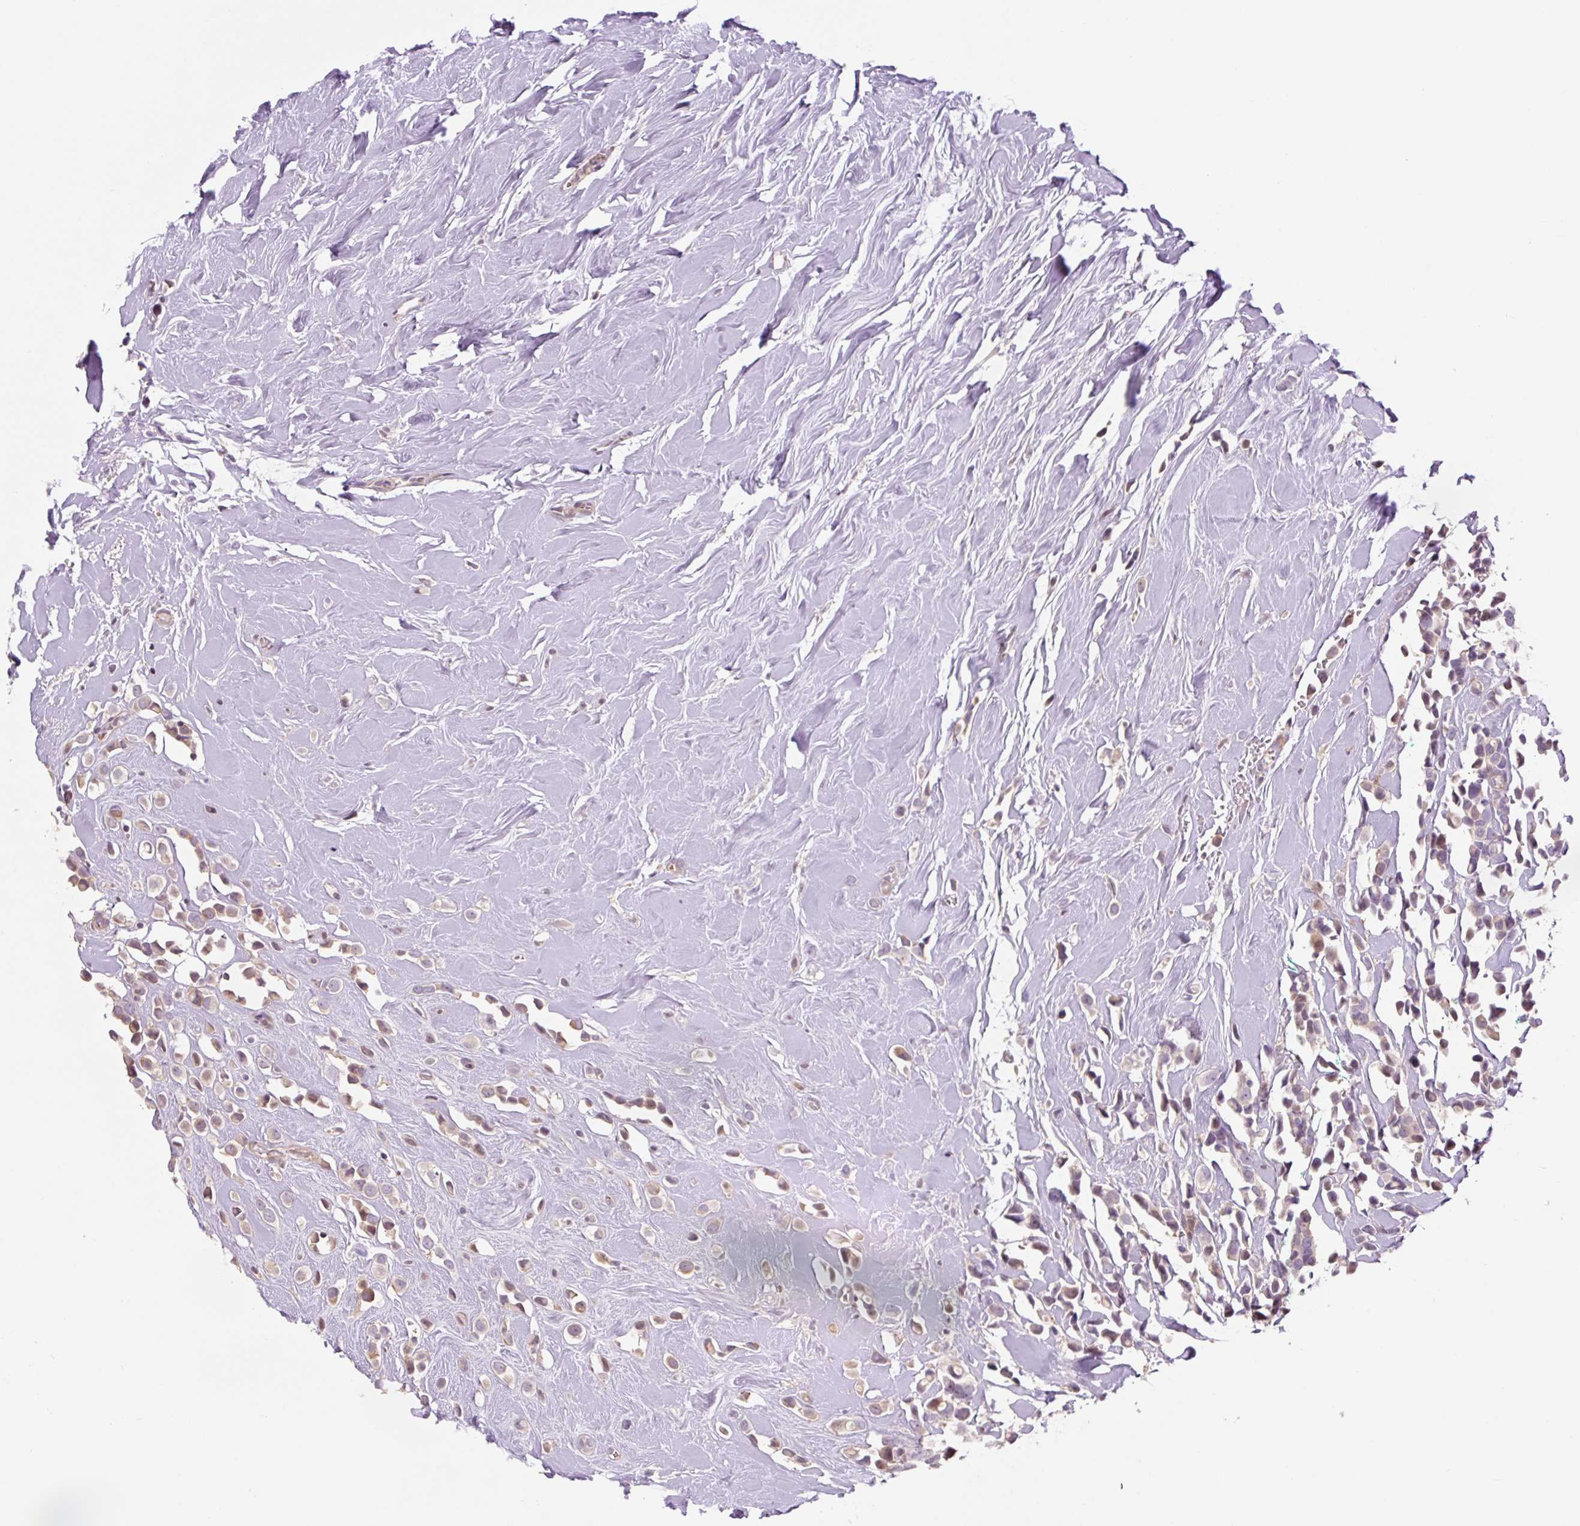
{"staining": {"intensity": "moderate", "quantity": "<25%", "location": "cytoplasmic/membranous"}, "tissue": "breast cancer", "cell_type": "Tumor cells", "image_type": "cancer", "snomed": [{"axis": "morphology", "description": "Duct carcinoma"}, {"axis": "topography", "description": "Breast"}], "caption": "A micrograph showing moderate cytoplasmic/membranous expression in approximately <25% of tumor cells in breast invasive ductal carcinoma, as visualized by brown immunohistochemical staining.", "gene": "ZNF552", "patient": {"sex": "female", "age": 80}}